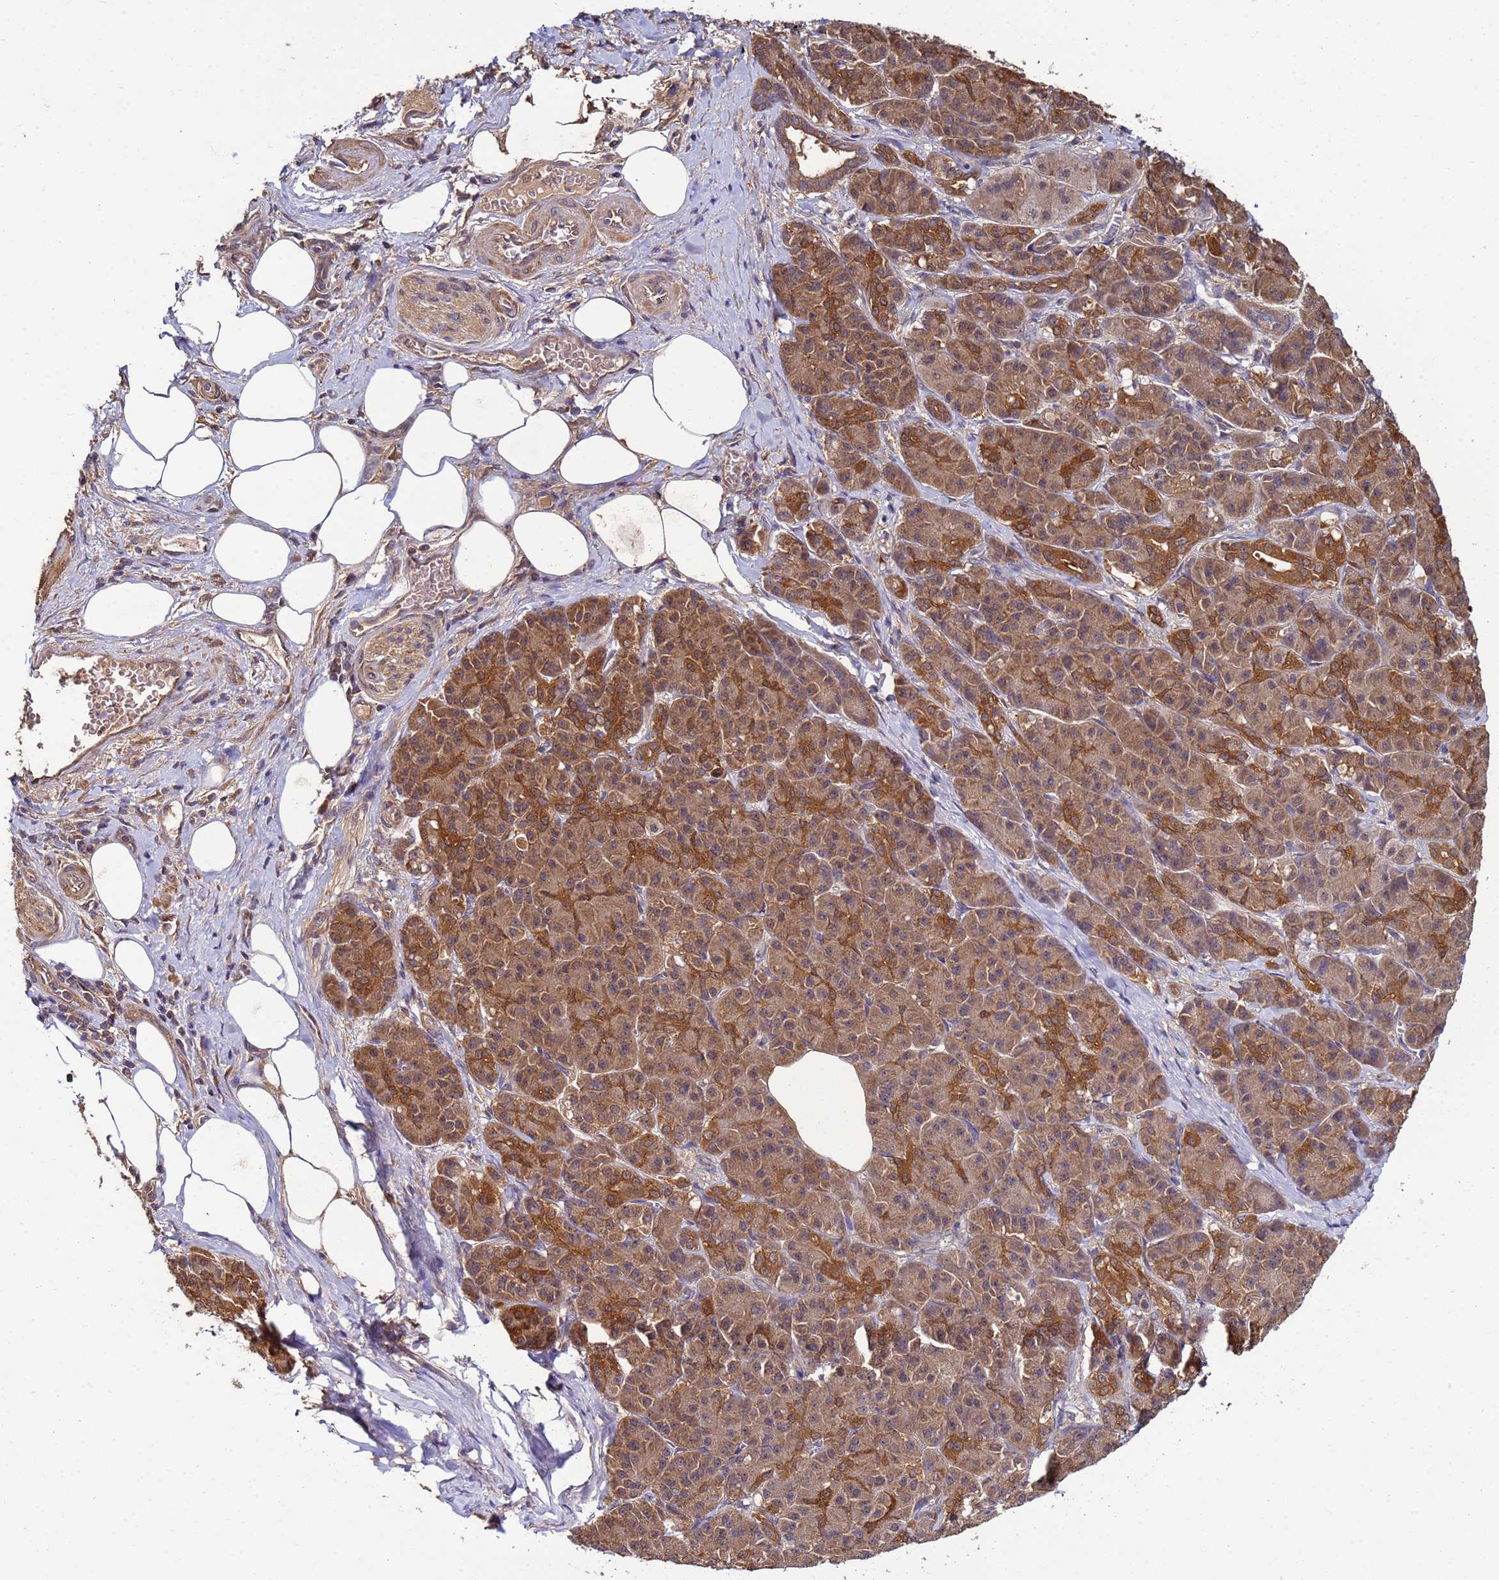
{"staining": {"intensity": "moderate", "quantity": ">75%", "location": "cytoplasmic/membranous"}, "tissue": "pancreatic cancer", "cell_type": "Tumor cells", "image_type": "cancer", "snomed": [{"axis": "morphology", "description": "Adenocarcinoma, NOS"}, {"axis": "topography", "description": "Pancreas"}], "caption": "This histopathology image exhibits IHC staining of human pancreatic cancer (adenocarcinoma), with medium moderate cytoplasmic/membranous staining in approximately >75% of tumor cells.", "gene": "NAXE", "patient": {"sex": "male", "age": 57}}